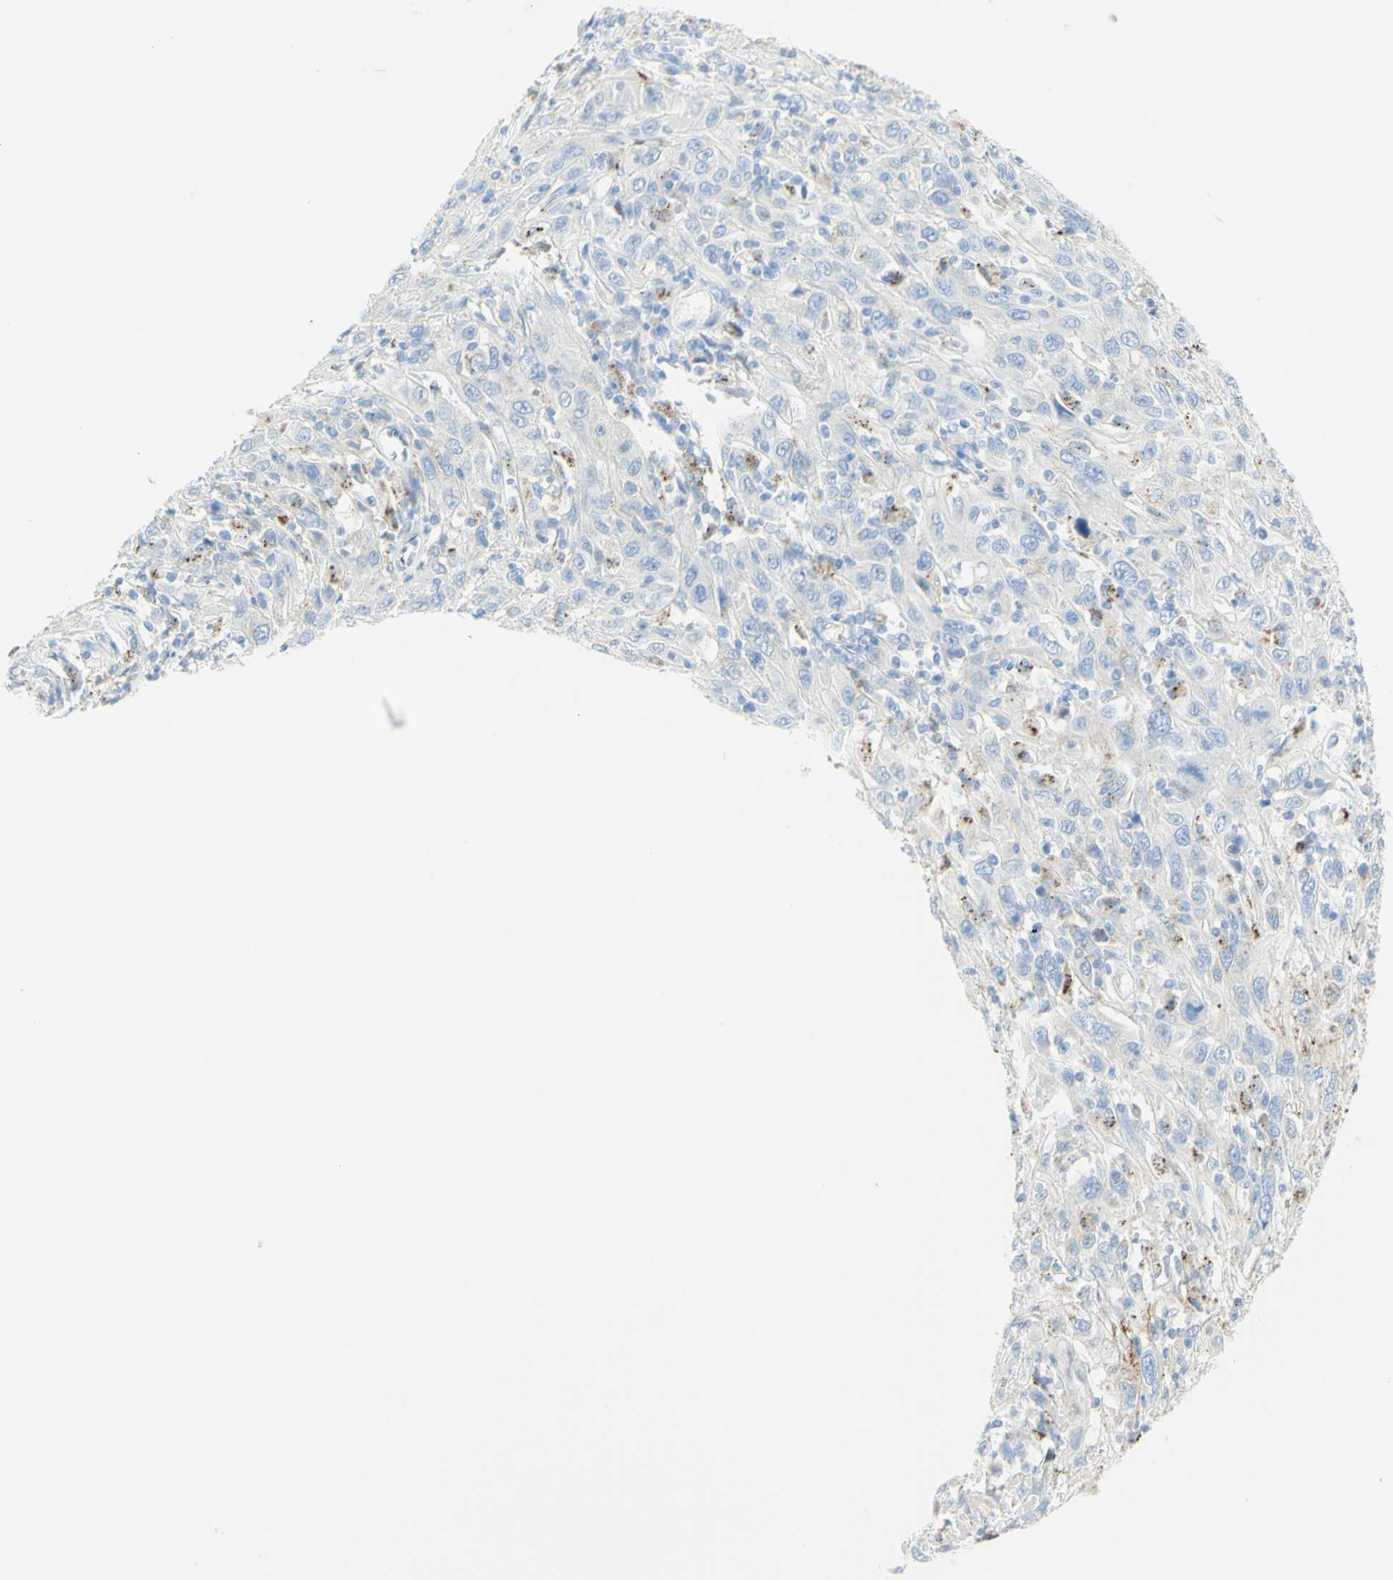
{"staining": {"intensity": "negative", "quantity": "none", "location": "none"}, "tissue": "cervical cancer", "cell_type": "Tumor cells", "image_type": "cancer", "snomed": [{"axis": "morphology", "description": "Squamous cell carcinoma, NOS"}, {"axis": "topography", "description": "Cervix"}], "caption": "Tumor cells are negative for brown protein staining in cervical cancer.", "gene": "TSPAN1", "patient": {"sex": "female", "age": 46}}